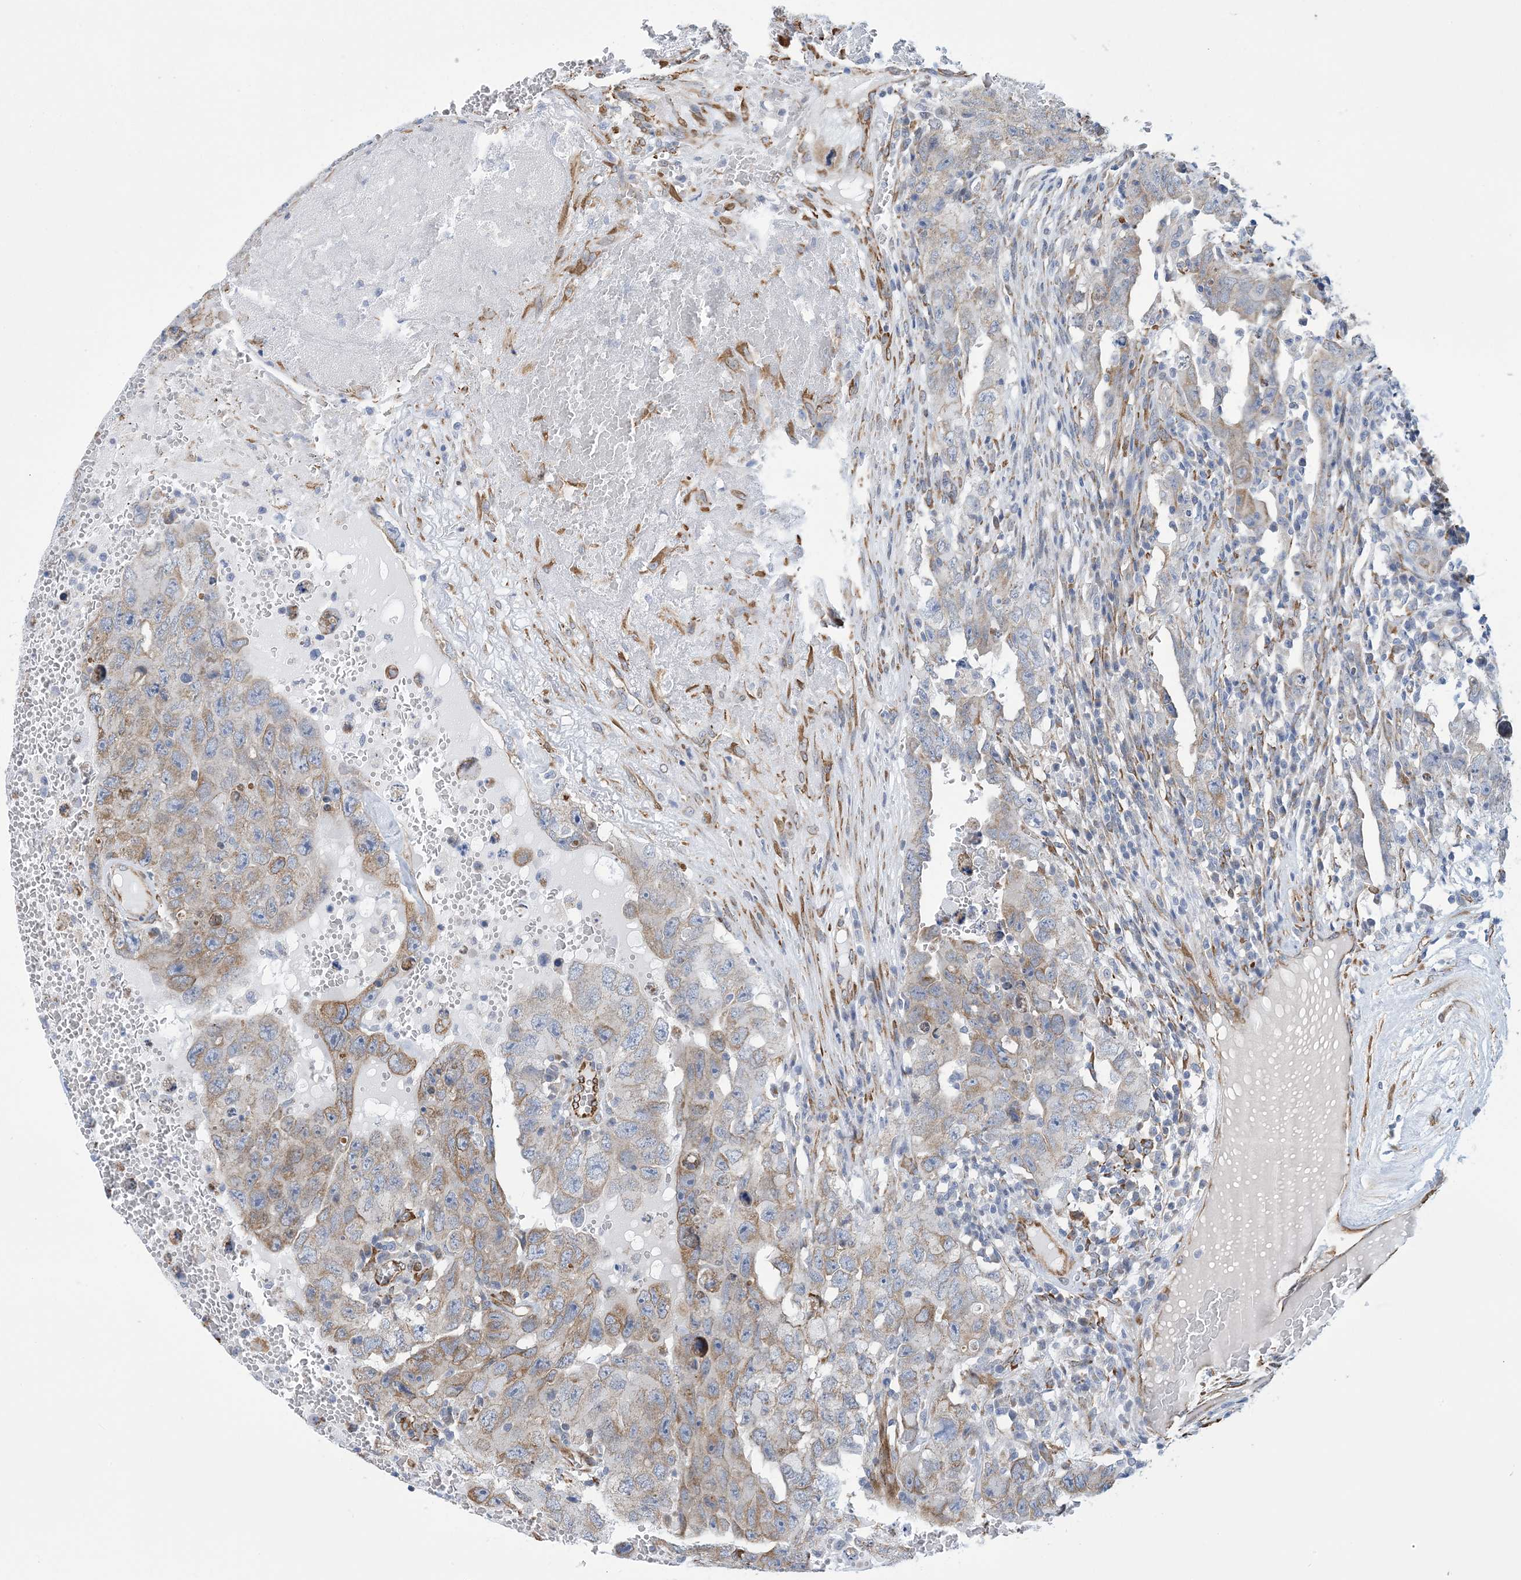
{"staining": {"intensity": "moderate", "quantity": "<25%", "location": "cytoplasmic/membranous"}, "tissue": "testis cancer", "cell_type": "Tumor cells", "image_type": "cancer", "snomed": [{"axis": "morphology", "description": "Carcinoma, Embryonal, NOS"}, {"axis": "topography", "description": "Testis"}], "caption": "Immunohistochemistry (IHC) of human testis cancer (embryonal carcinoma) demonstrates low levels of moderate cytoplasmic/membranous staining in approximately <25% of tumor cells. (Brightfield microscopy of DAB IHC at high magnification).", "gene": "CCDC14", "patient": {"sex": "male", "age": 26}}